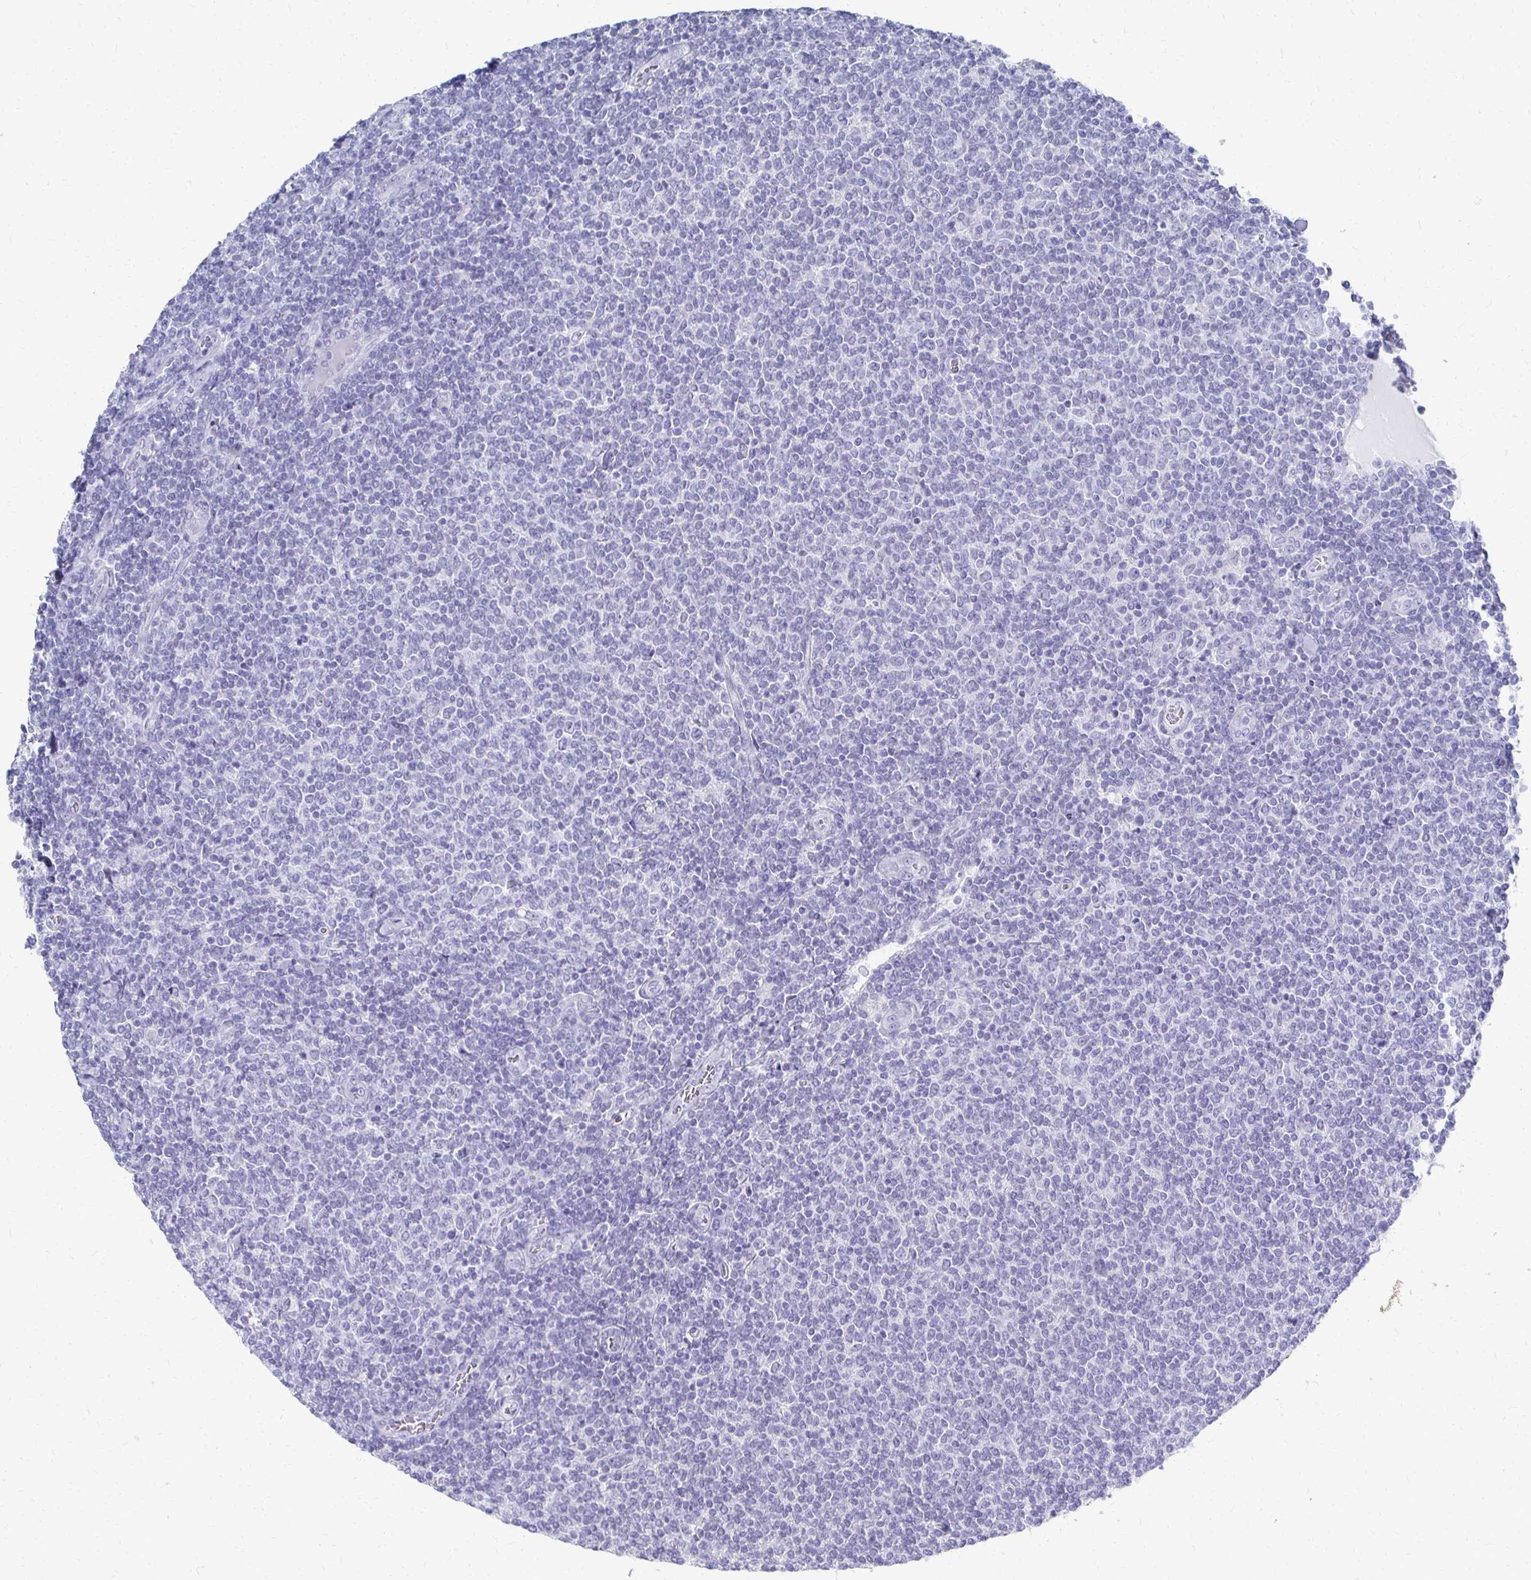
{"staining": {"intensity": "negative", "quantity": "none", "location": "none"}, "tissue": "lymphoma", "cell_type": "Tumor cells", "image_type": "cancer", "snomed": [{"axis": "morphology", "description": "Malignant lymphoma, non-Hodgkin's type, Low grade"}, {"axis": "topography", "description": "Lymph node"}], "caption": "The photomicrograph displays no staining of tumor cells in low-grade malignant lymphoma, non-Hodgkin's type.", "gene": "SYCP3", "patient": {"sex": "male", "age": 52}}